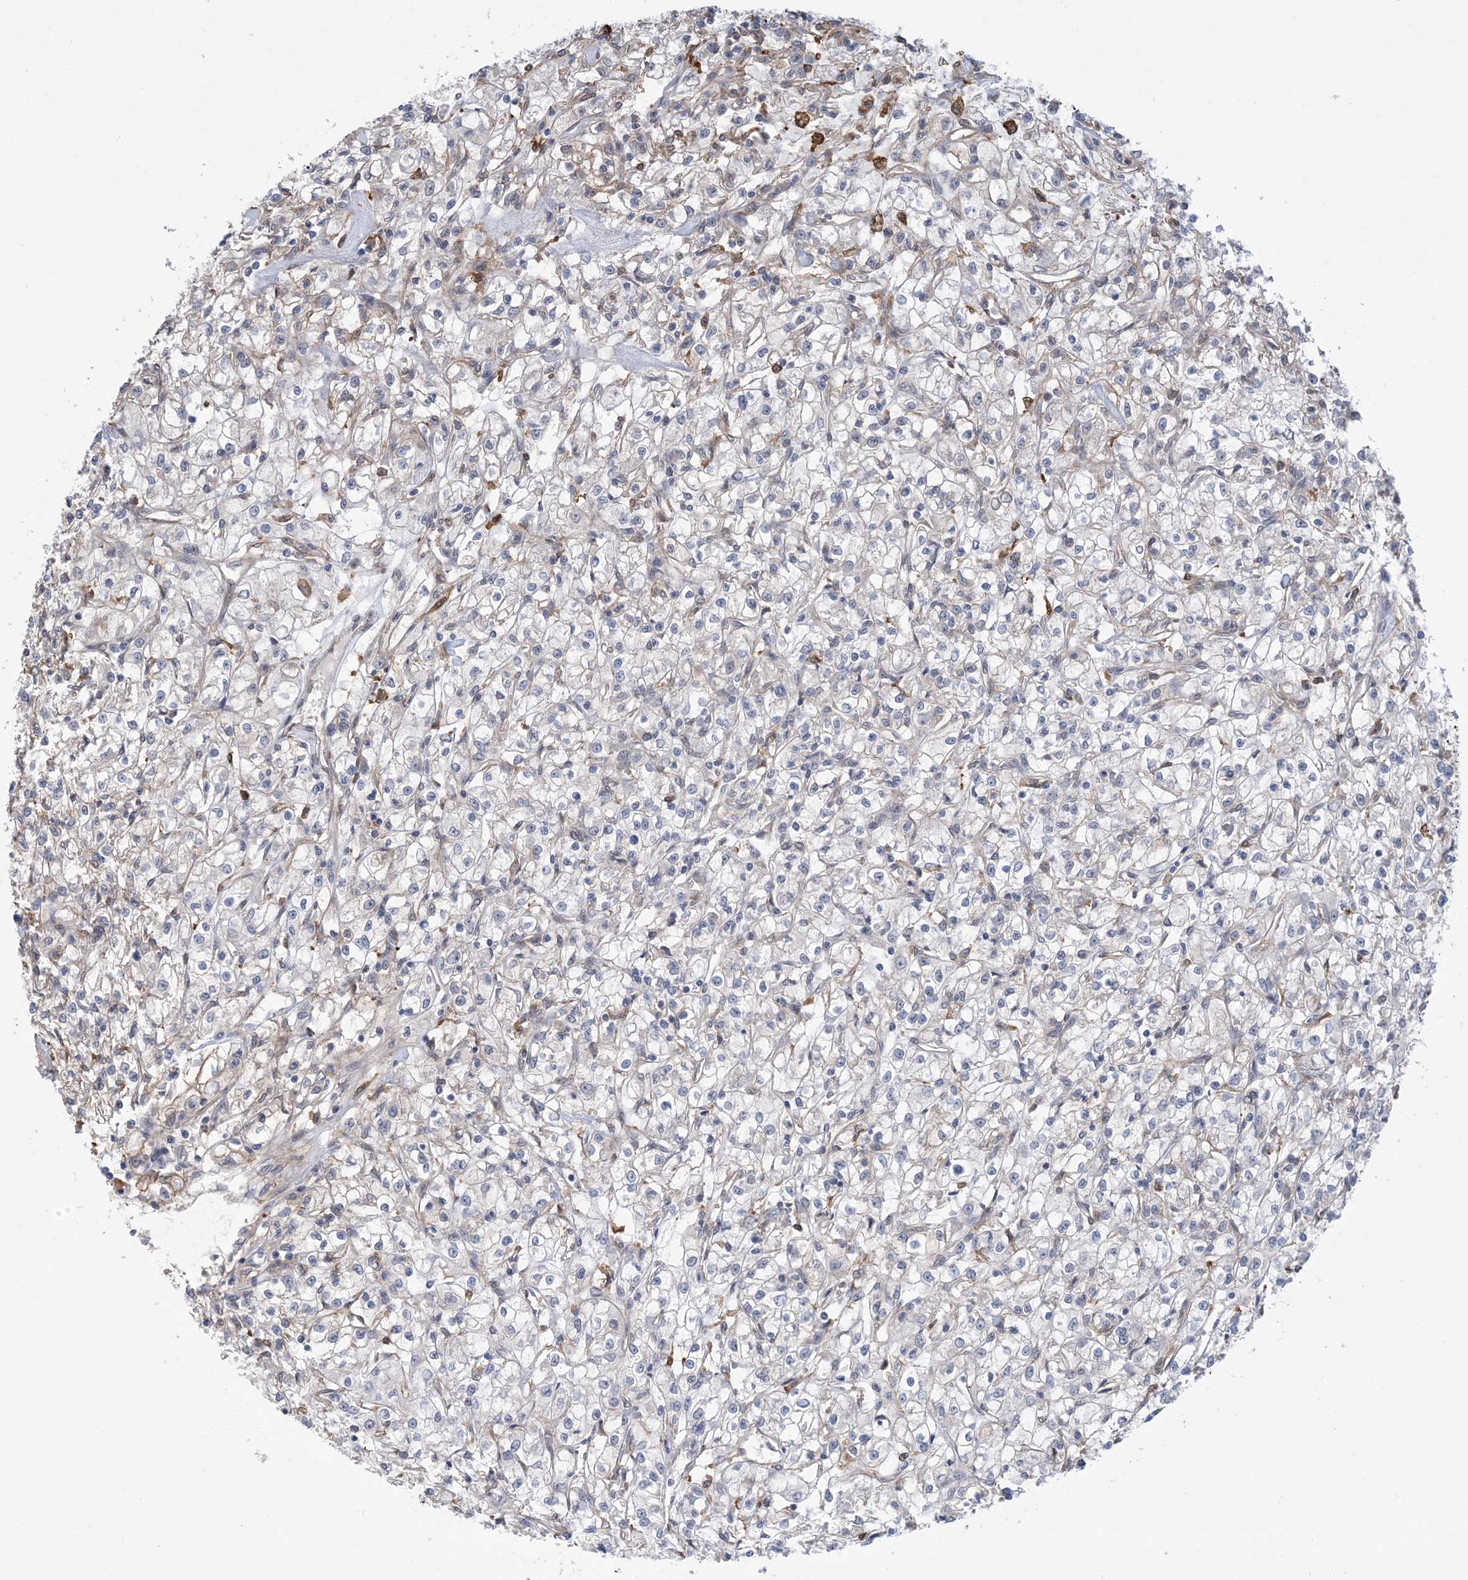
{"staining": {"intensity": "negative", "quantity": "none", "location": "none"}, "tissue": "renal cancer", "cell_type": "Tumor cells", "image_type": "cancer", "snomed": [{"axis": "morphology", "description": "Adenocarcinoma, NOS"}, {"axis": "topography", "description": "Kidney"}], "caption": "This is an IHC micrograph of renal adenocarcinoma. There is no positivity in tumor cells.", "gene": "ZNF8", "patient": {"sex": "female", "age": 59}}